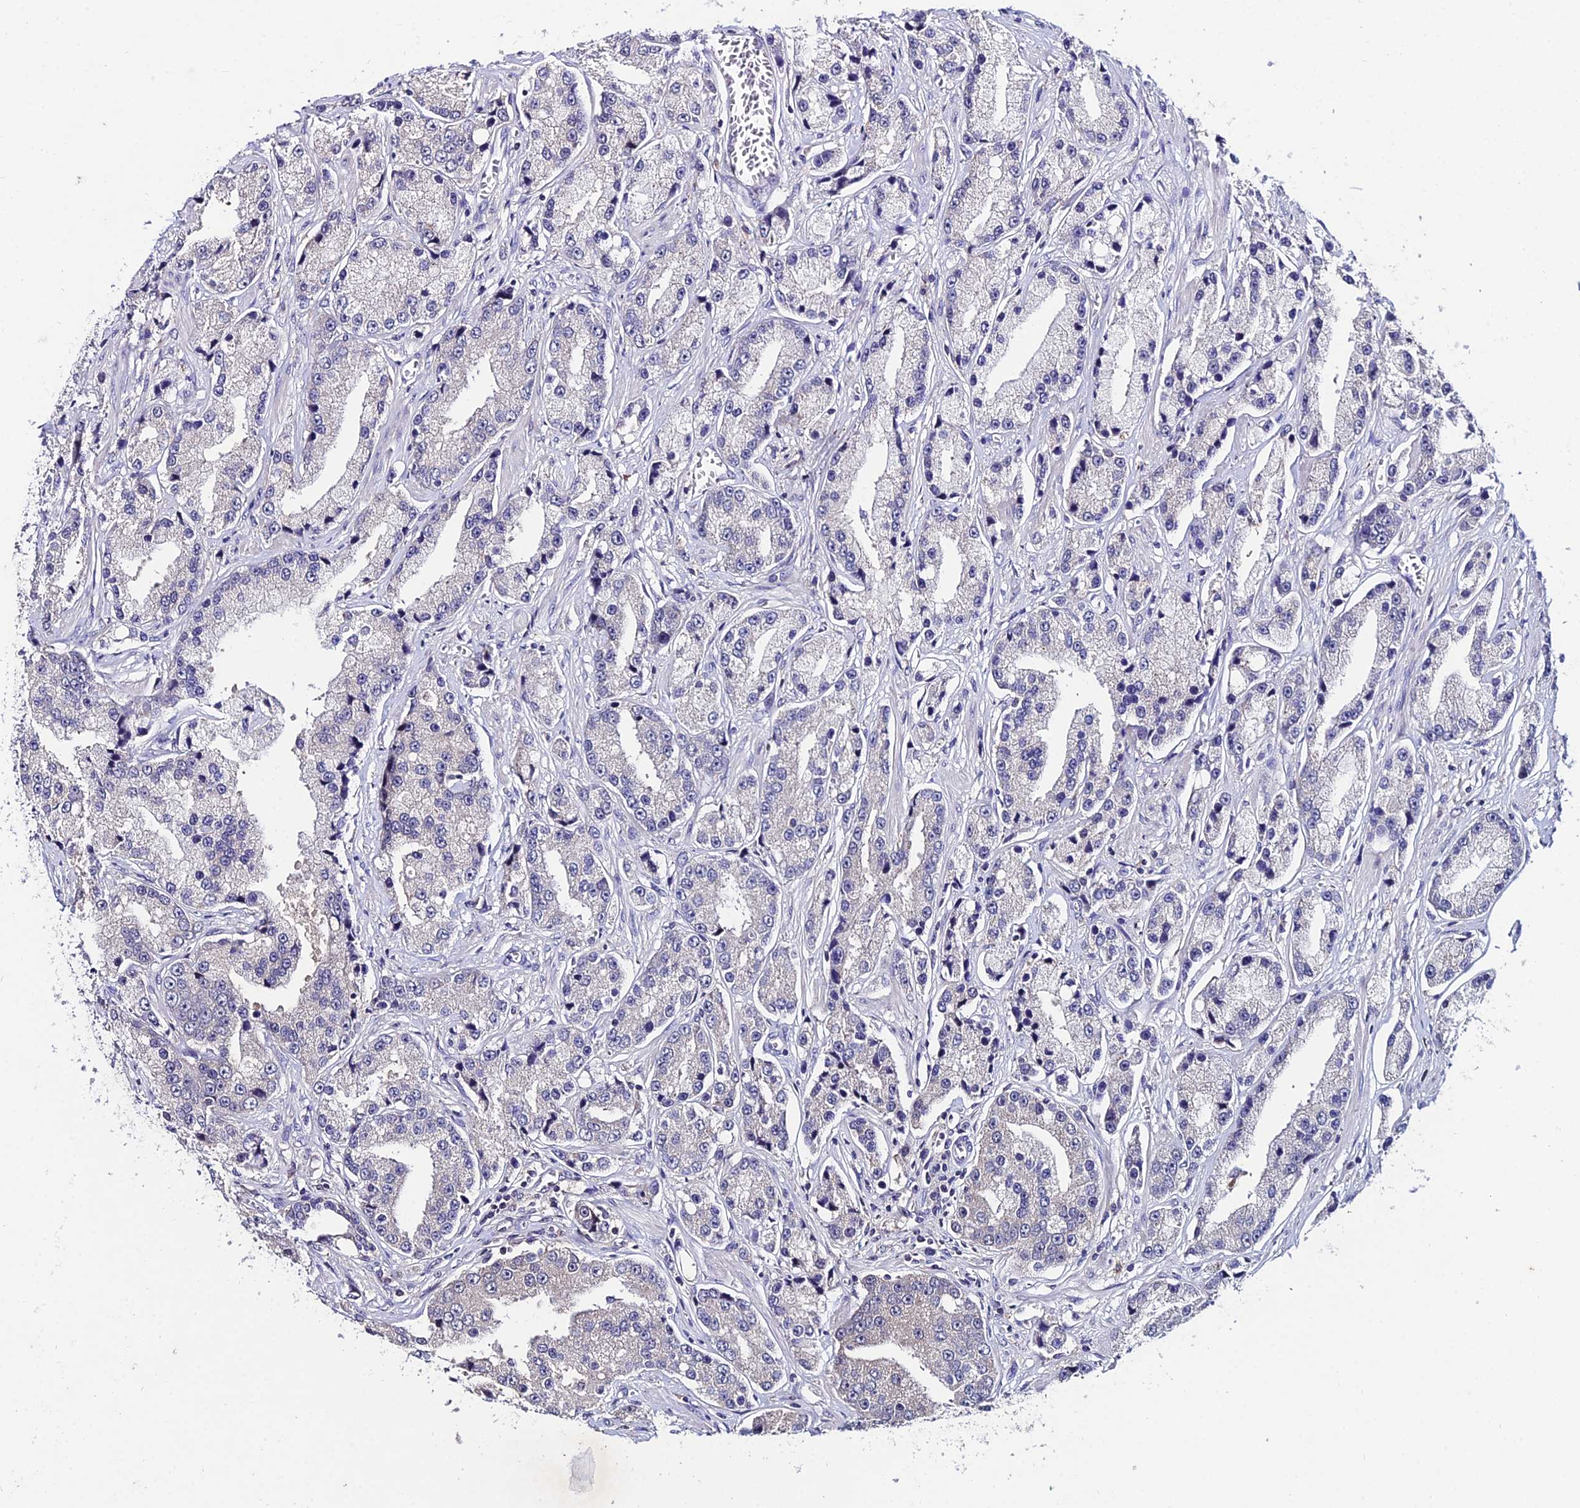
{"staining": {"intensity": "negative", "quantity": "none", "location": "none"}, "tissue": "prostate cancer", "cell_type": "Tumor cells", "image_type": "cancer", "snomed": [{"axis": "morphology", "description": "Adenocarcinoma, High grade"}, {"axis": "topography", "description": "Prostate"}], "caption": "The IHC image has no significant positivity in tumor cells of prostate cancer (adenocarcinoma (high-grade)) tissue. Nuclei are stained in blue.", "gene": "LGALS7", "patient": {"sex": "male", "age": 74}}